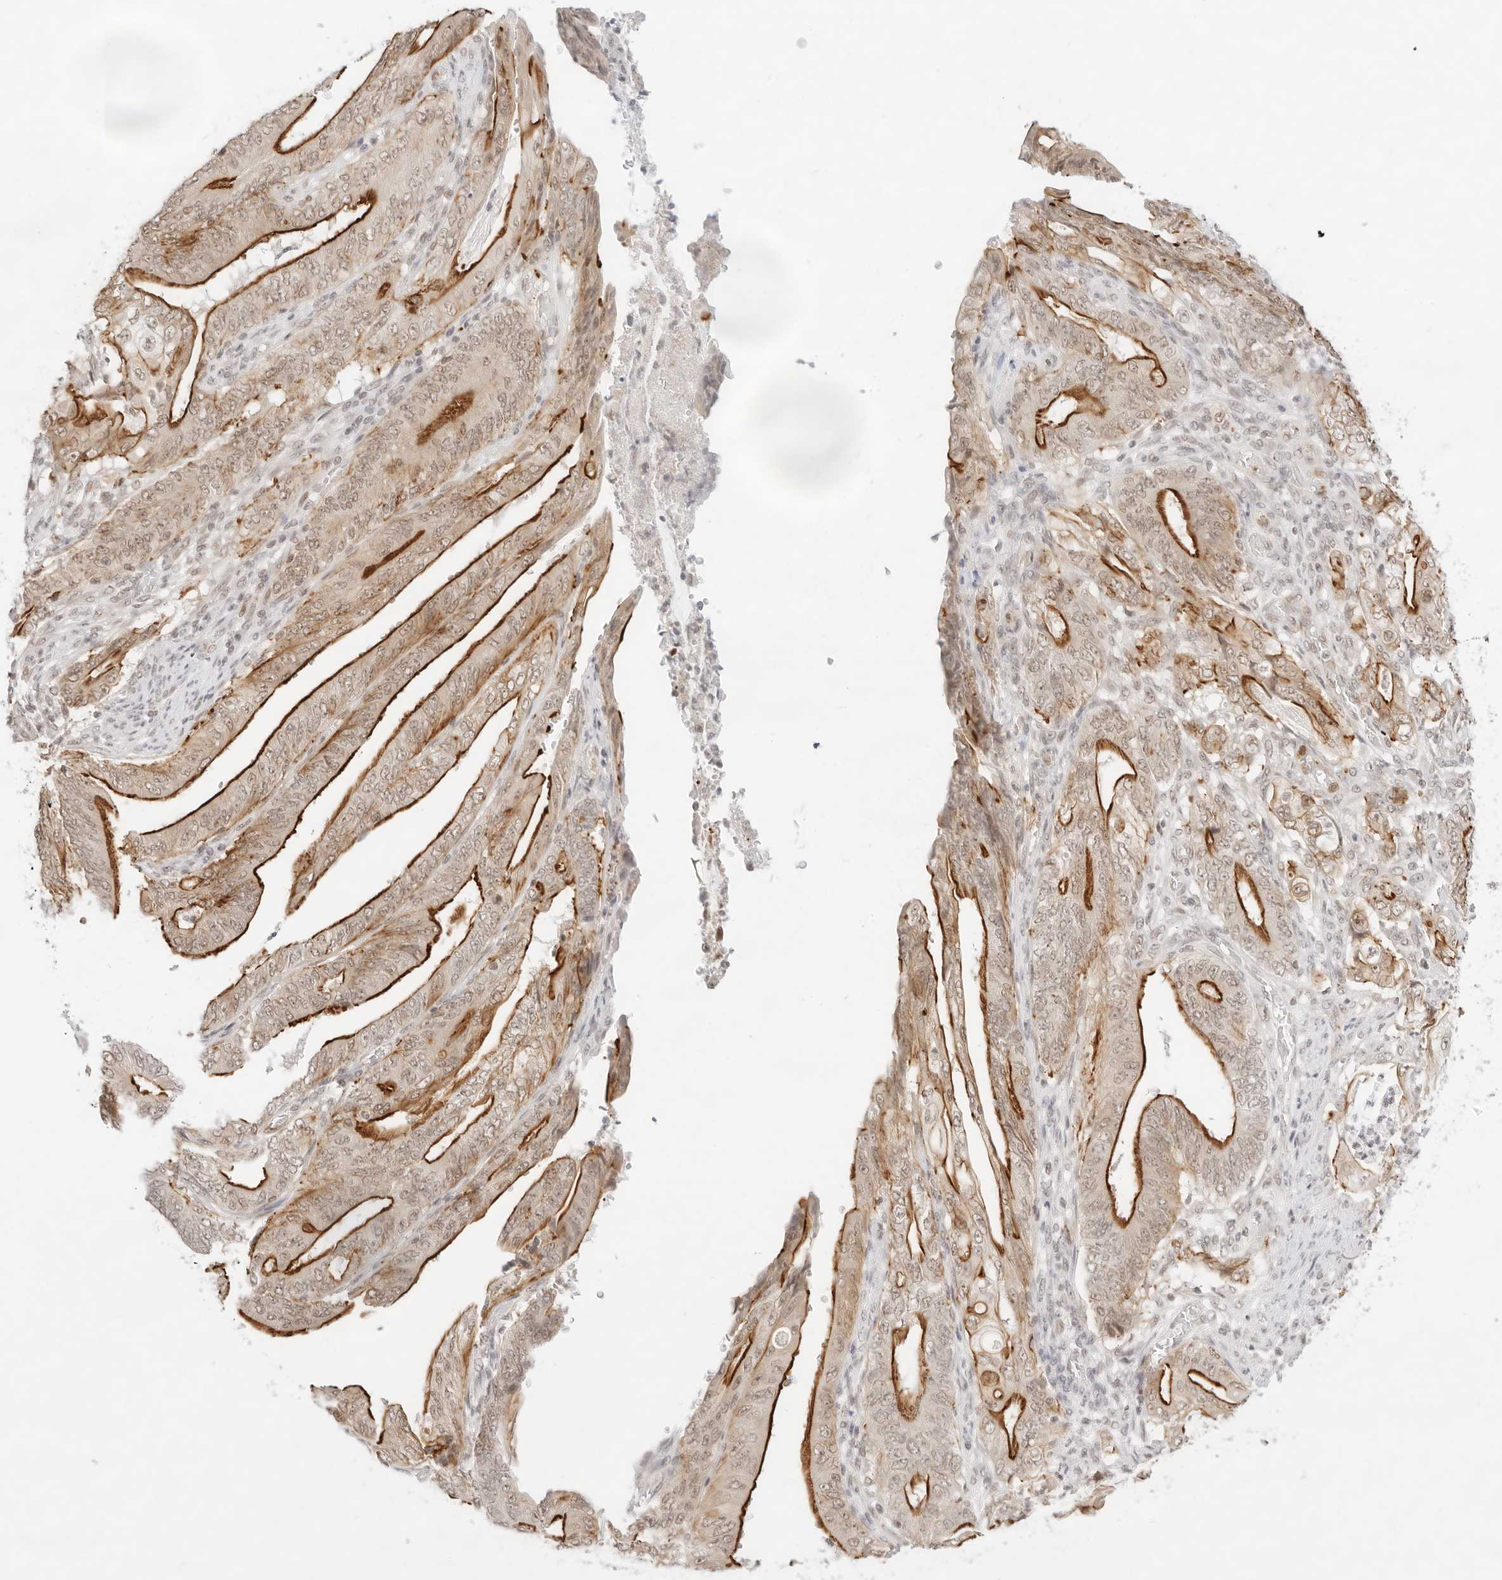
{"staining": {"intensity": "strong", "quantity": "25%-75%", "location": "cytoplasmic/membranous"}, "tissue": "stomach cancer", "cell_type": "Tumor cells", "image_type": "cancer", "snomed": [{"axis": "morphology", "description": "Adenocarcinoma, NOS"}, {"axis": "topography", "description": "Stomach"}], "caption": "Immunohistochemical staining of stomach adenocarcinoma exhibits high levels of strong cytoplasmic/membranous positivity in approximately 25%-75% of tumor cells.", "gene": "GNAS", "patient": {"sex": "female", "age": 73}}